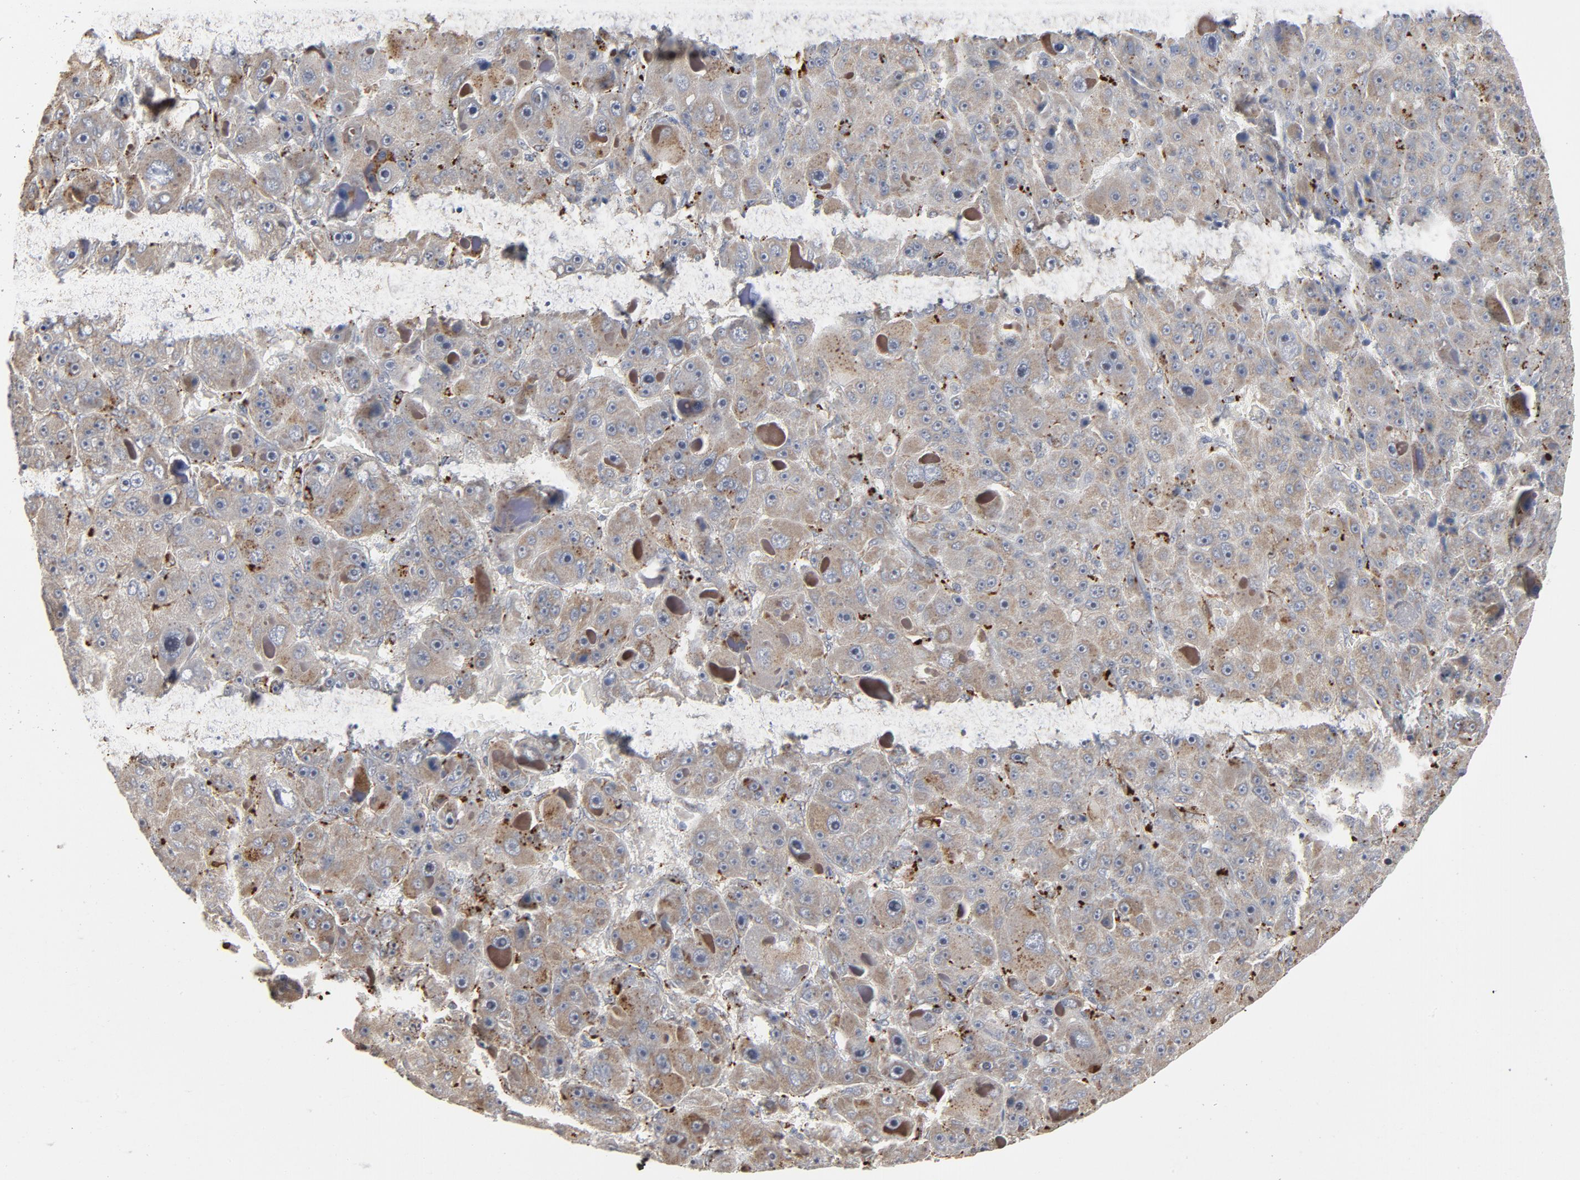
{"staining": {"intensity": "moderate", "quantity": "<25%", "location": "cytoplasmic/membranous"}, "tissue": "liver cancer", "cell_type": "Tumor cells", "image_type": "cancer", "snomed": [{"axis": "morphology", "description": "Carcinoma, Hepatocellular, NOS"}, {"axis": "topography", "description": "Liver"}], "caption": "This image exhibits immunohistochemistry (IHC) staining of human liver cancer (hepatocellular carcinoma), with low moderate cytoplasmic/membranous expression in about <25% of tumor cells.", "gene": "POMT2", "patient": {"sex": "male", "age": 76}}